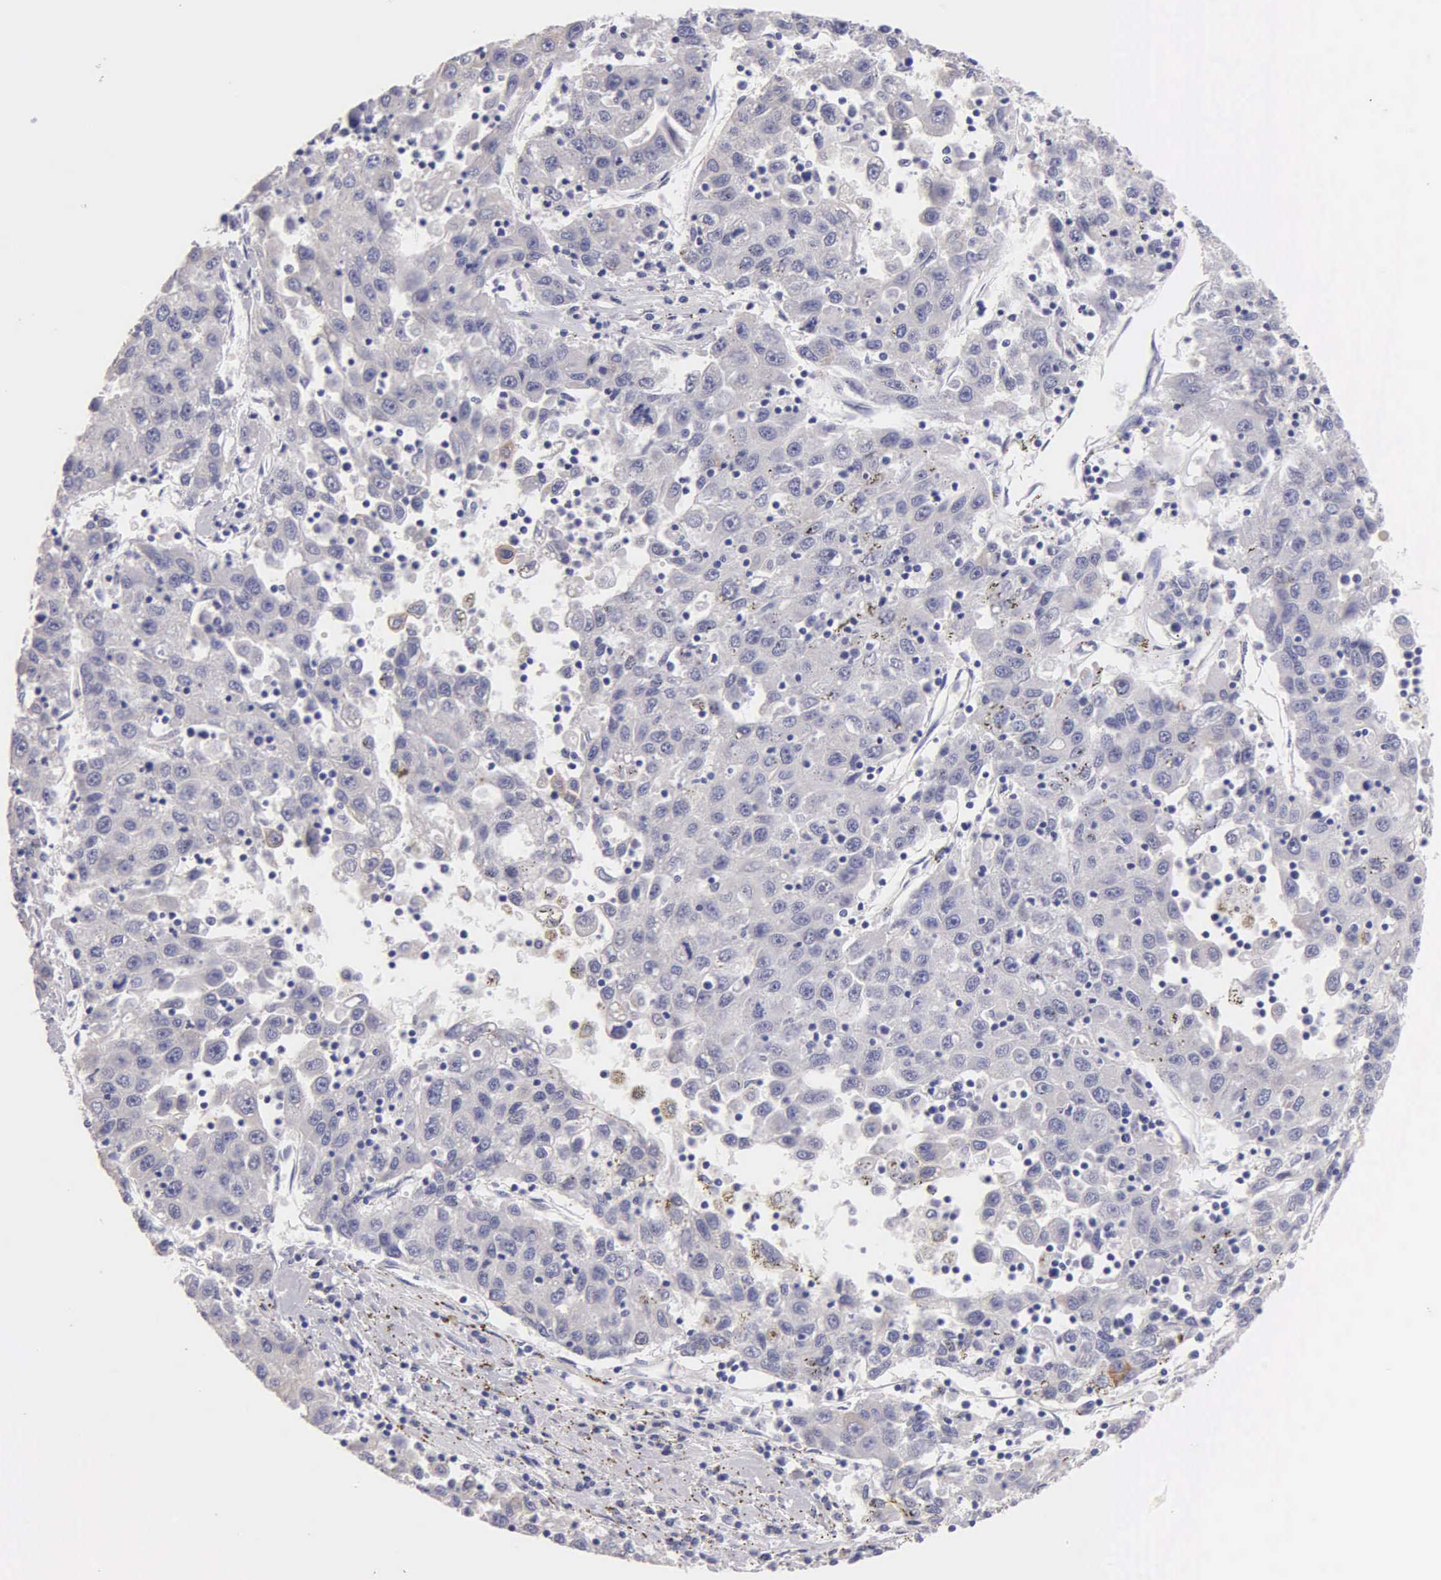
{"staining": {"intensity": "negative", "quantity": "none", "location": "none"}, "tissue": "liver cancer", "cell_type": "Tumor cells", "image_type": "cancer", "snomed": [{"axis": "morphology", "description": "Carcinoma, Hepatocellular, NOS"}, {"axis": "topography", "description": "Liver"}], "caption": "This is an immunohistochemistry histopathology image of human hepatocellular carcinoma (liver). There is no expression in tumor cells.", "gene": "KRT17", "patient": {"sex": "male", "age": 49}}